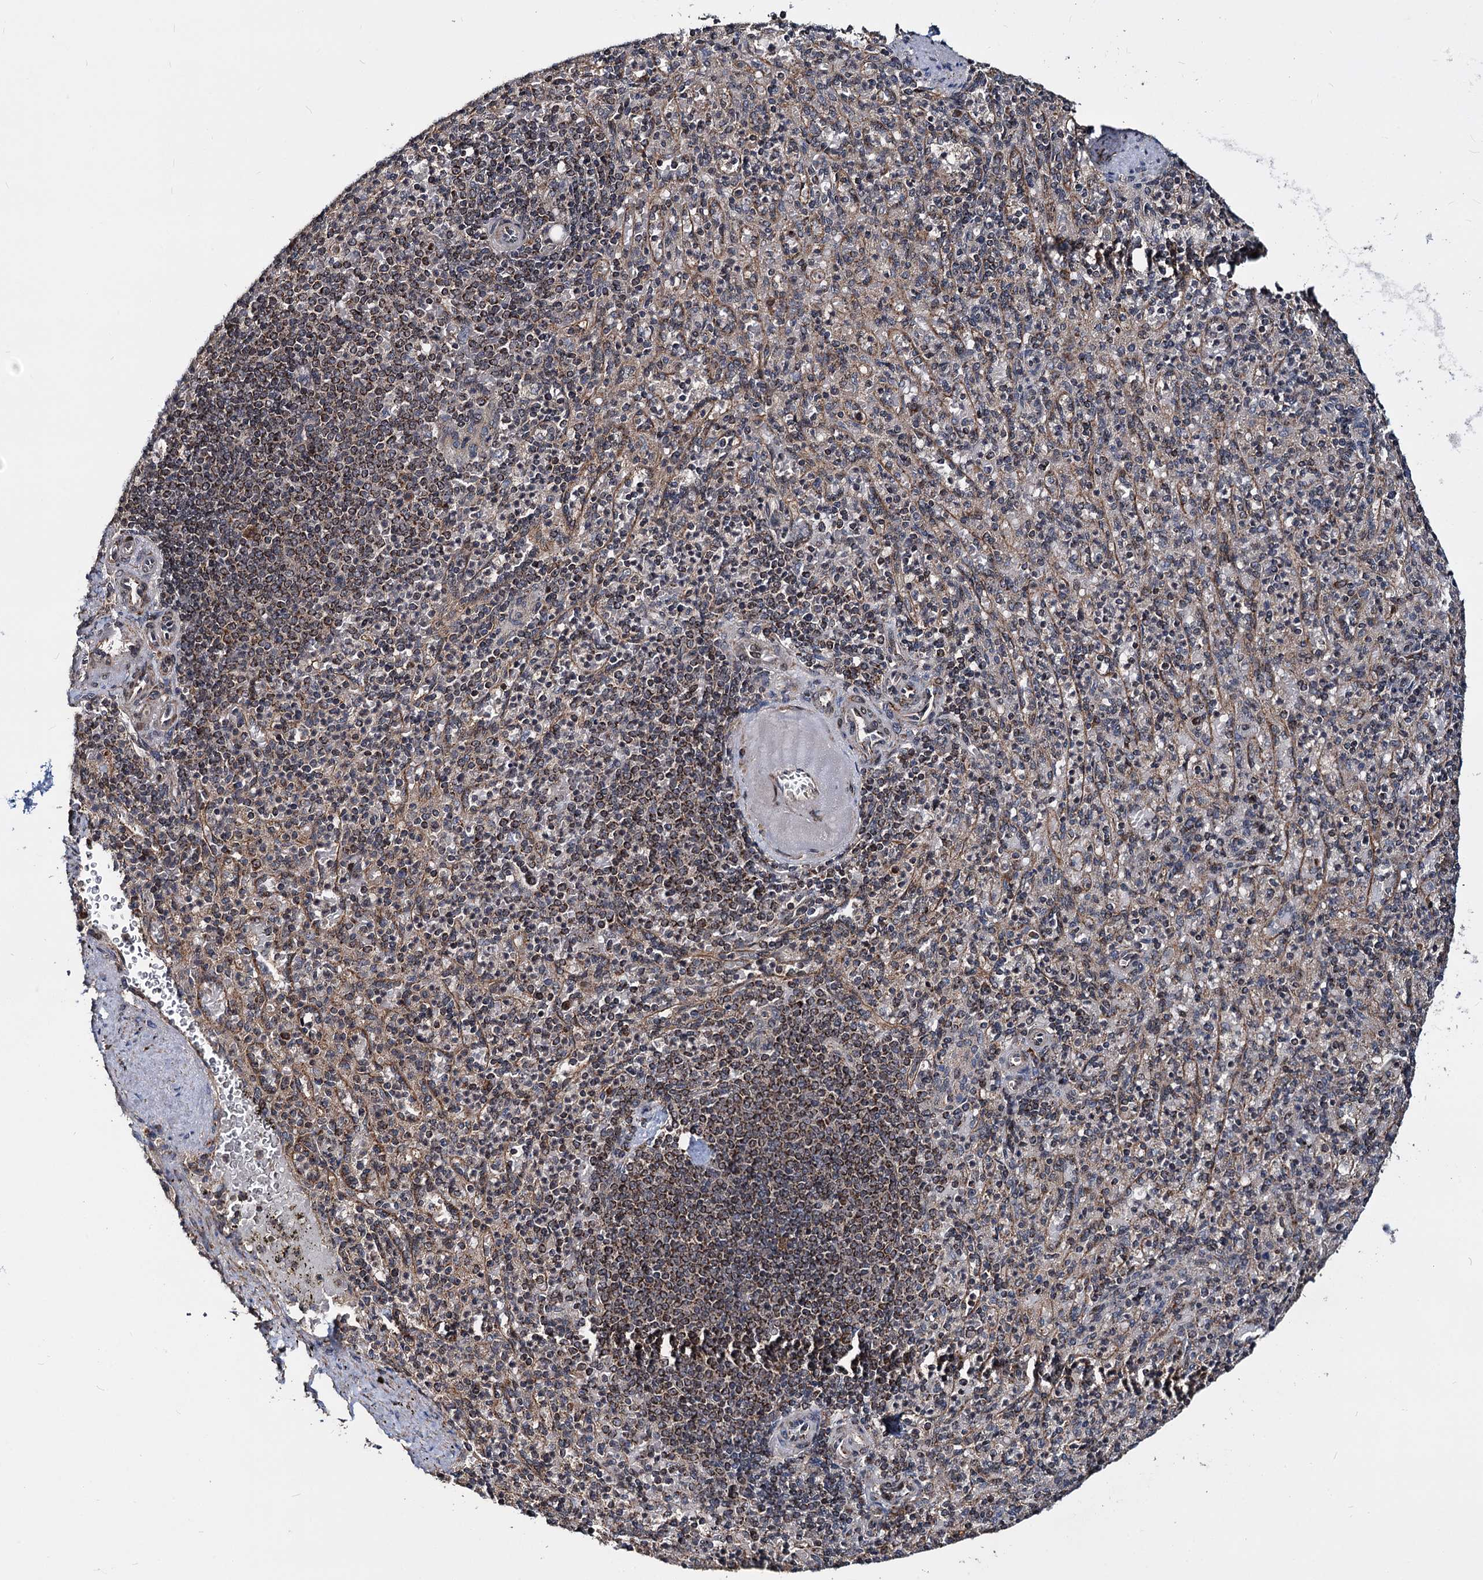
{"staining": {"intensity": "moderate", "quantity": "25%-75%", "location": "cytoplasmic/membranous"}, "tissue": "spleen", "cell_type": "Cells in red pulp", "image_type": "normal", "snomed": [{"axis": "morphology", "description": "Normal tissue, NOS"}, {"axis": "topography", "description": "Spleen"}], "caption": "Cells in red pulp show medium levels of moderate cytoplasmic/membranous positivity in approximately 25%-75% of cells in unremarkable spleen. (IHC, brightfield microscopy, high magnification).", "gene": "CEP76", "patient": {"sex": "female", "age": 74}}